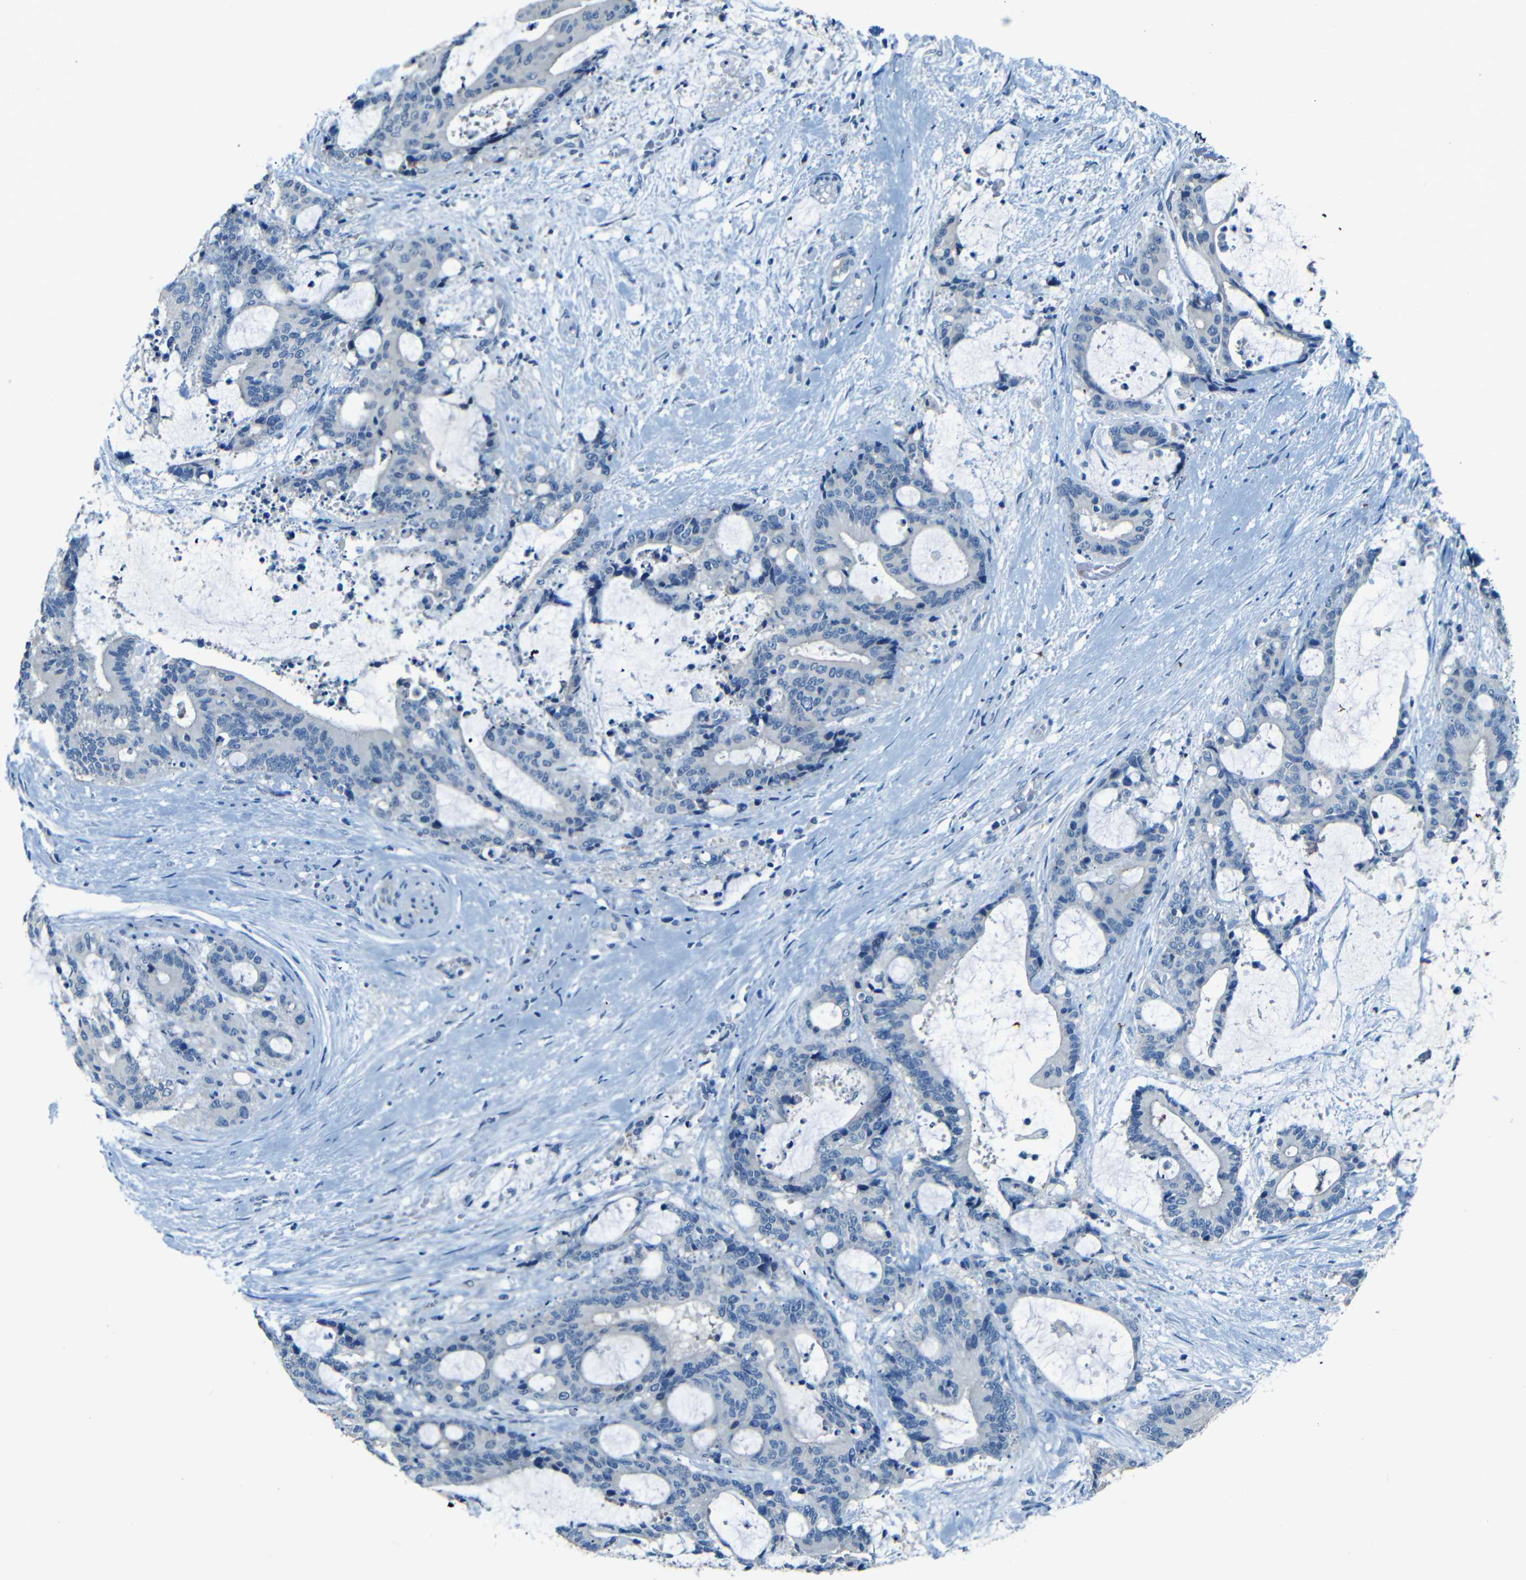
{"staining": {"intensity": "negative", "quantity": "none", "location": "none"}, "tissue": "liver cancer", "cell_type": "Tumor cells", "image_type": "cancer", "snomed": [{"axis": "morphology", "description": "Normal tissue, NOS"}, {"axis": "morphology", "description": "Cholangiocarcinoma"}, {"axis": "topography", "description": "Liver"}, {"axis": "topography", "description": "Peripheral nerve tissue"}], "caption": "DAB (3,3'-diaminobenzidine) immunohistochemical staining of human liver cancer shows no significant staining in tumor cells.", "gene": "ZMAT1", "patient": {"sex": "female", "age": 73}}